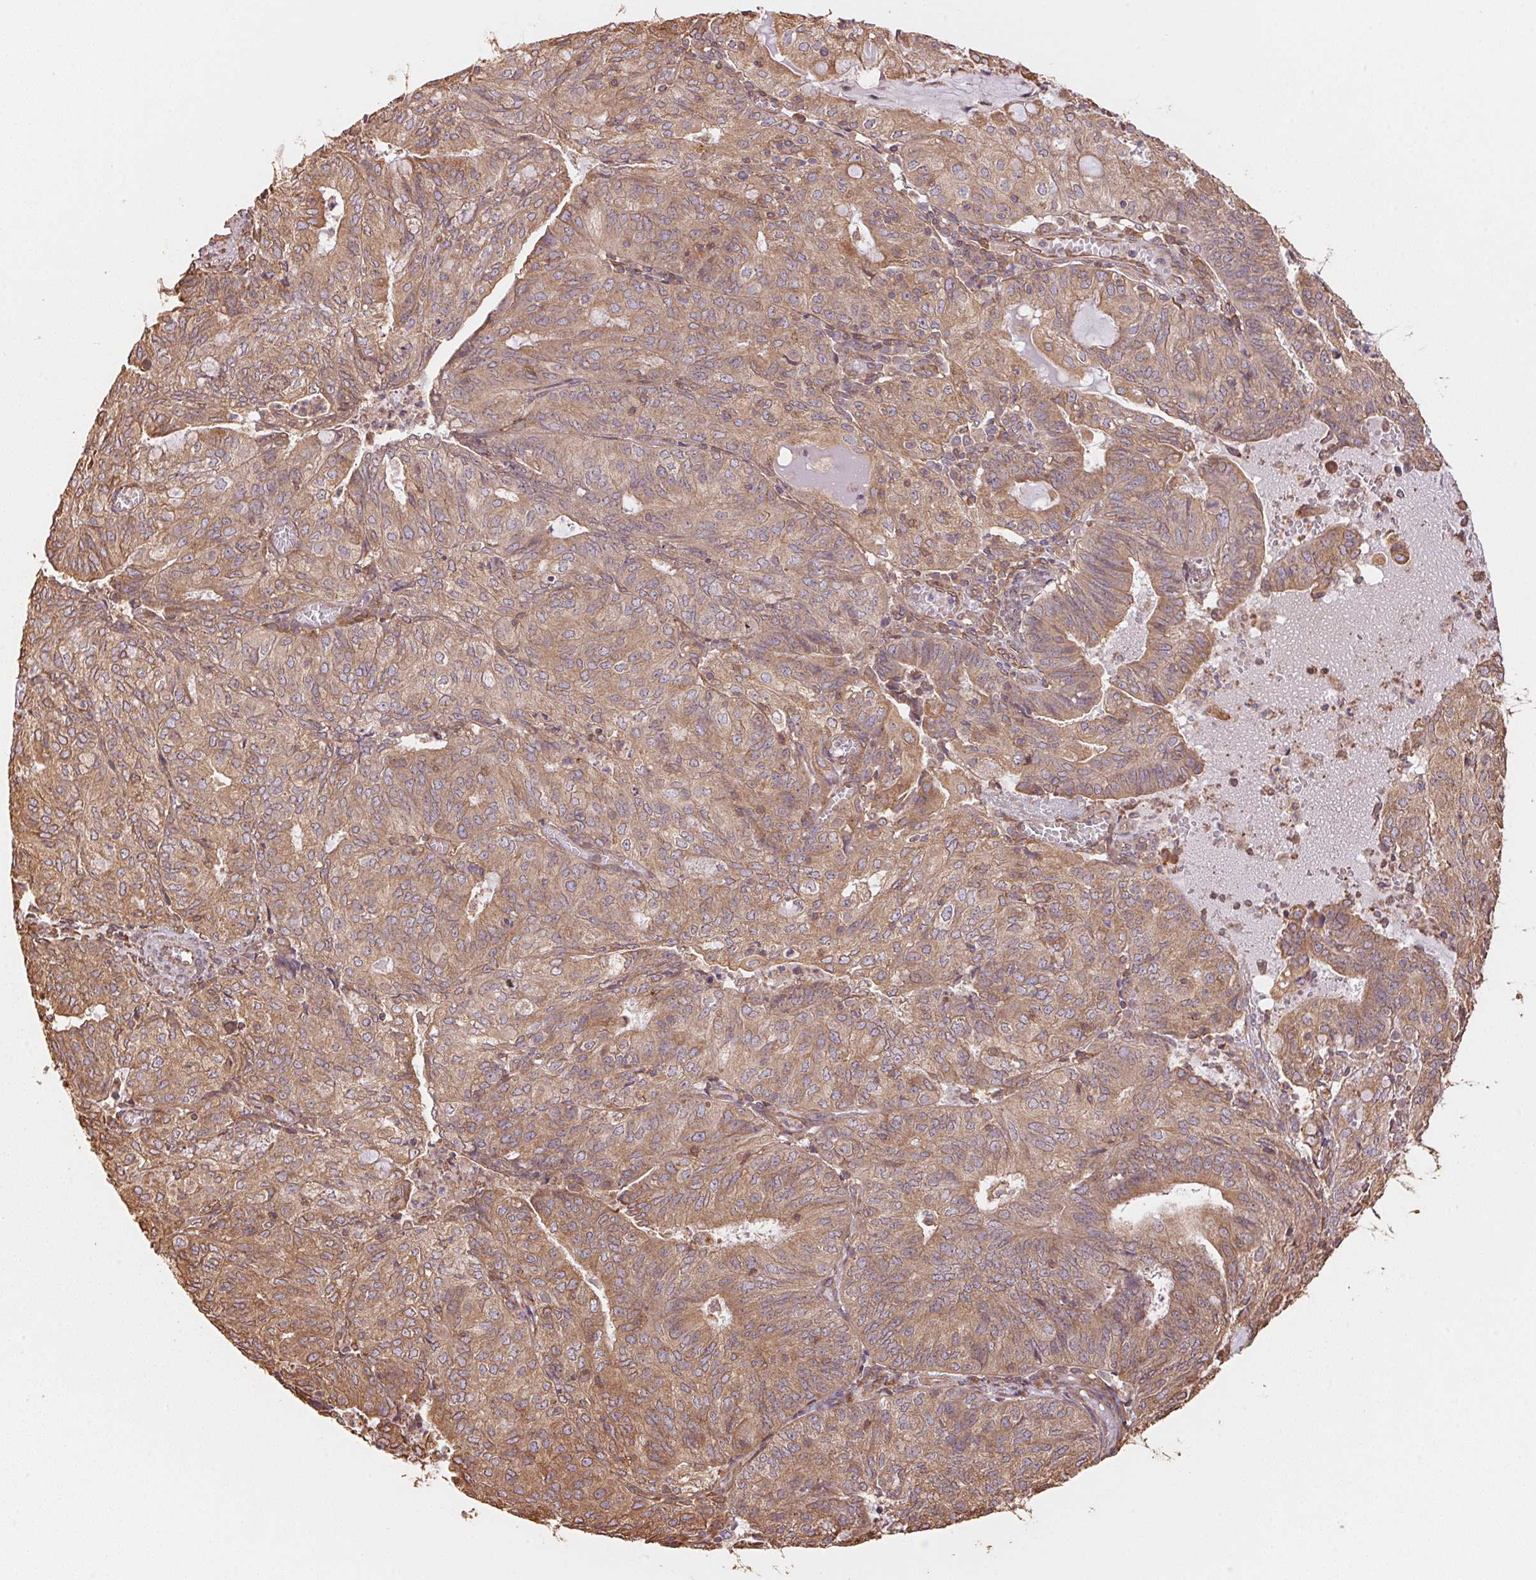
{"staining": {"intensity": "moderate", "quantity": ">75%", "location": "cytoplasmic/membranous"}, "tissue": "endometrial cancer", "cell_type": "Tumor cells", "image_type": "cancer", "snomed": [{"axis": "morphology", "description": "Adenocarcinoma, NOS"}, {"axis": "topography", "description": "Endometrium"}], "caption": "A brown stain shows moderate cytoplasmic/membranous positivity of a protein in human adenocarcinoma (endometrial) tumor cells.", "gene": "C6orf163", "patient": {"sex": "female", "age": 82}}